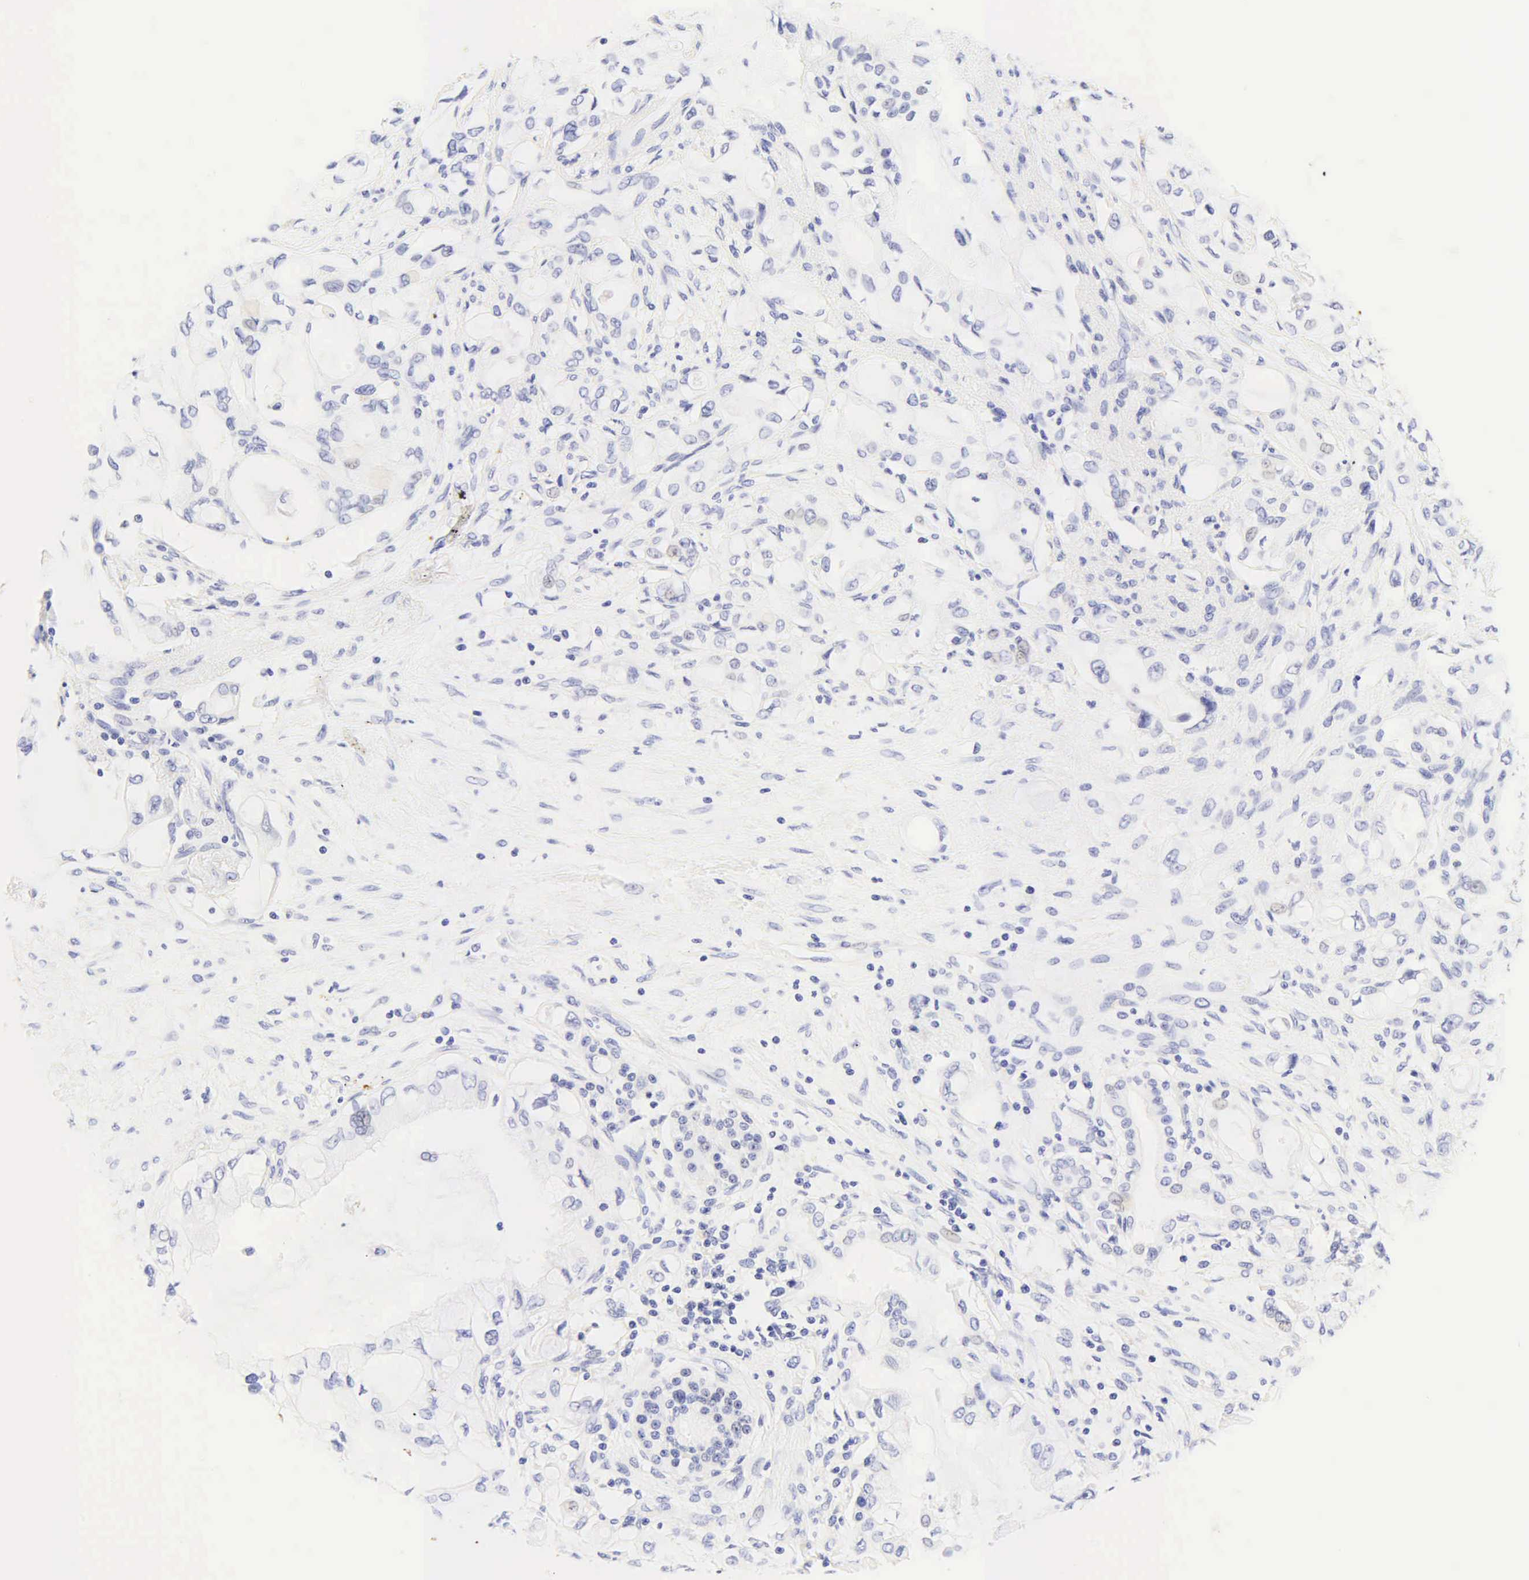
{"staining": {"intensity": "negative", "quantity": "none", "location": "none"}, "tissue": "pancreatic cancer", "cell_type": "Tumor cells", "image_type": "cancer", "snomed": [{"axis": "morphology", "description": "Adenocarcinoma, NOS"}, {"axis": "topography", "description": "Pancreas"}], "caption": "Immunohistochemical staining of pancreatic cancer shows no significant staining in tumor cells.", "gene": "DES", "patient": {"sex": "female", "age": 70}}